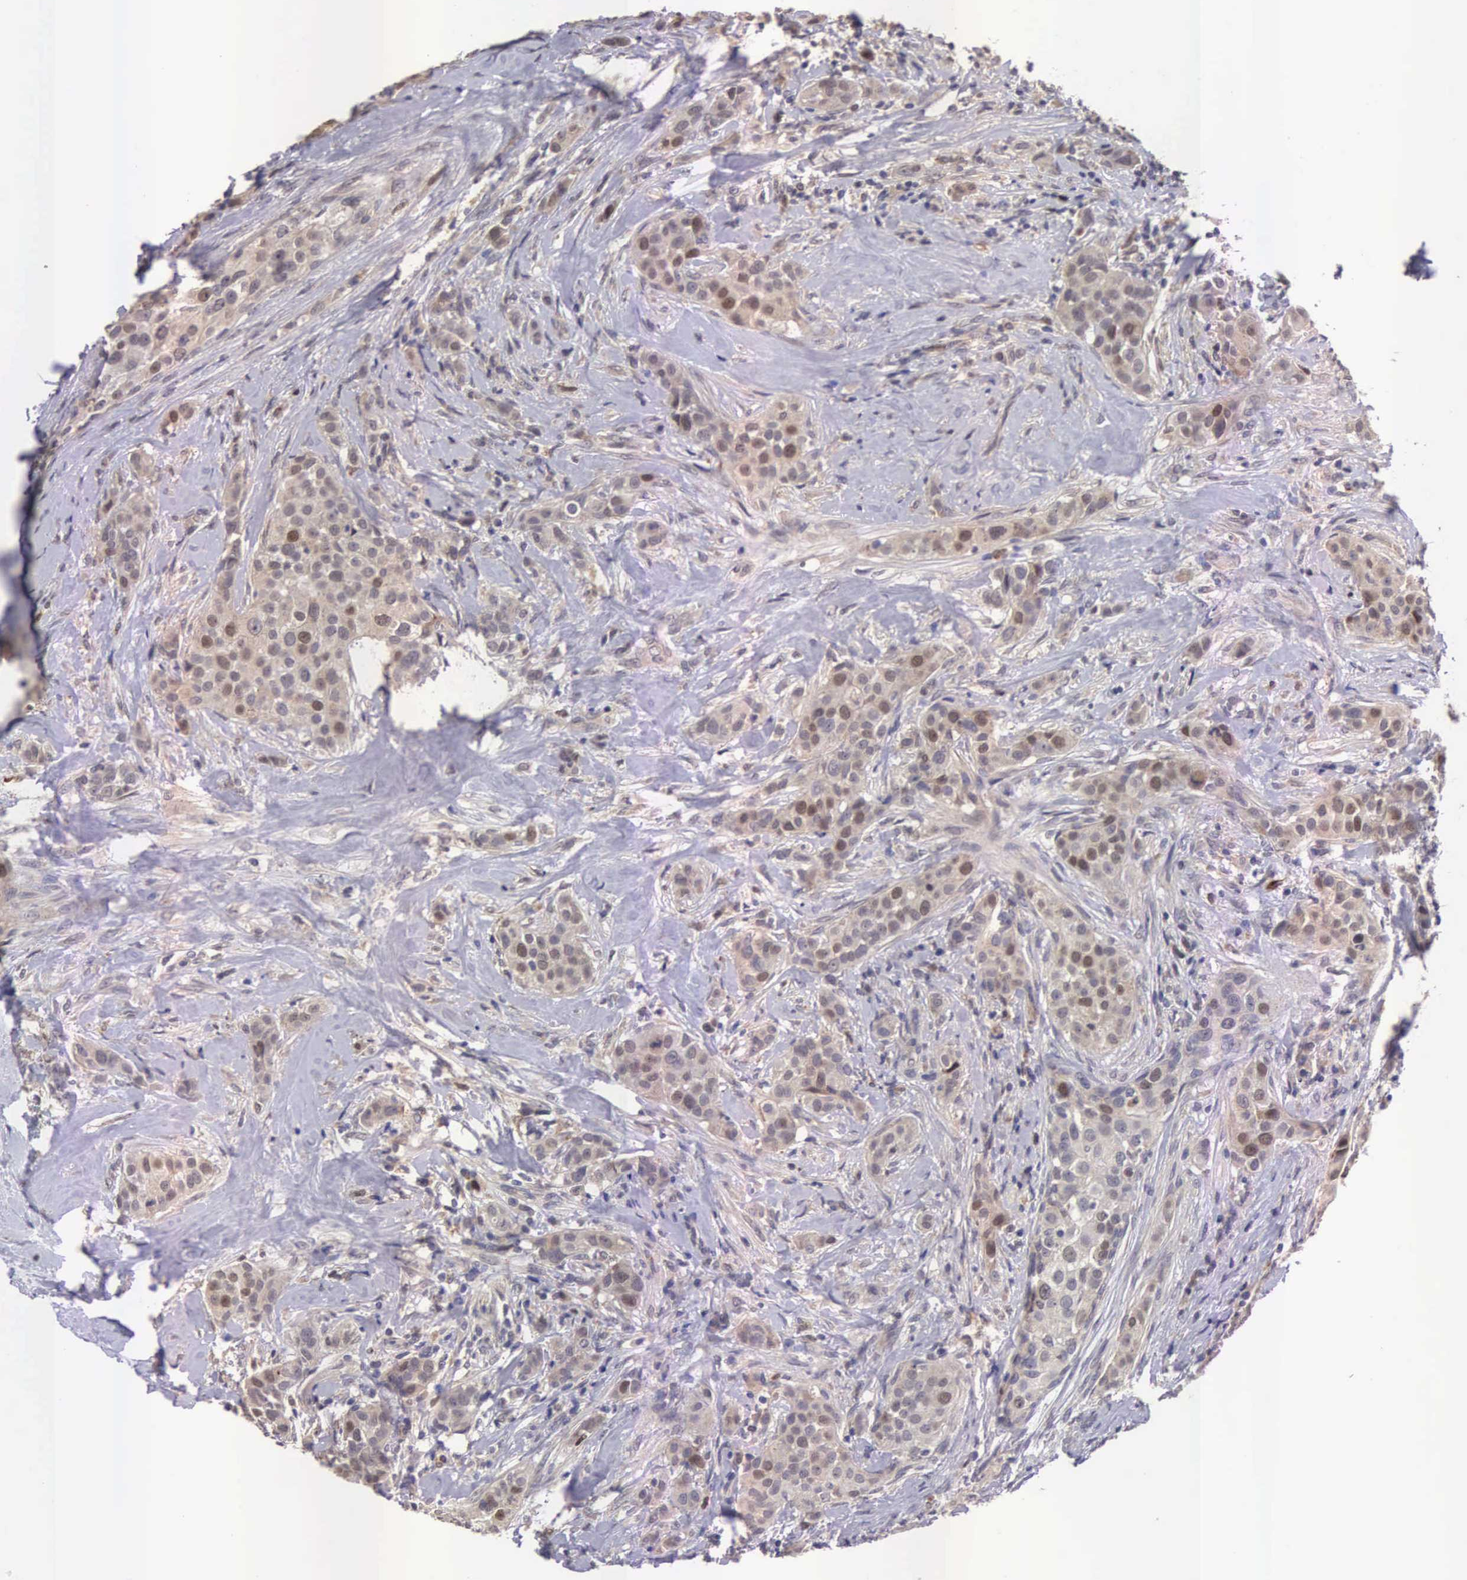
{"staining": {"intensity": "weak", "quantity": ">75%", "location": "cytoplasmic/membranous,nuclear"}, "tissue": "breast cancer", "cell_type": "Tumor cells", "image_type": "cancer", "snomed": [{"axis": "morphology", "description": "Duct carcinoma"}, {"axis": "topography", "description": "Breast"}], "caption": "Human breast cancer stained with a brown dye shows weak cytoplasmic/membranous and nuclear positive staining in about >75% of tumor cells.", "gene": "CDC45", "patient": {"sex": "female", "age": 45}}